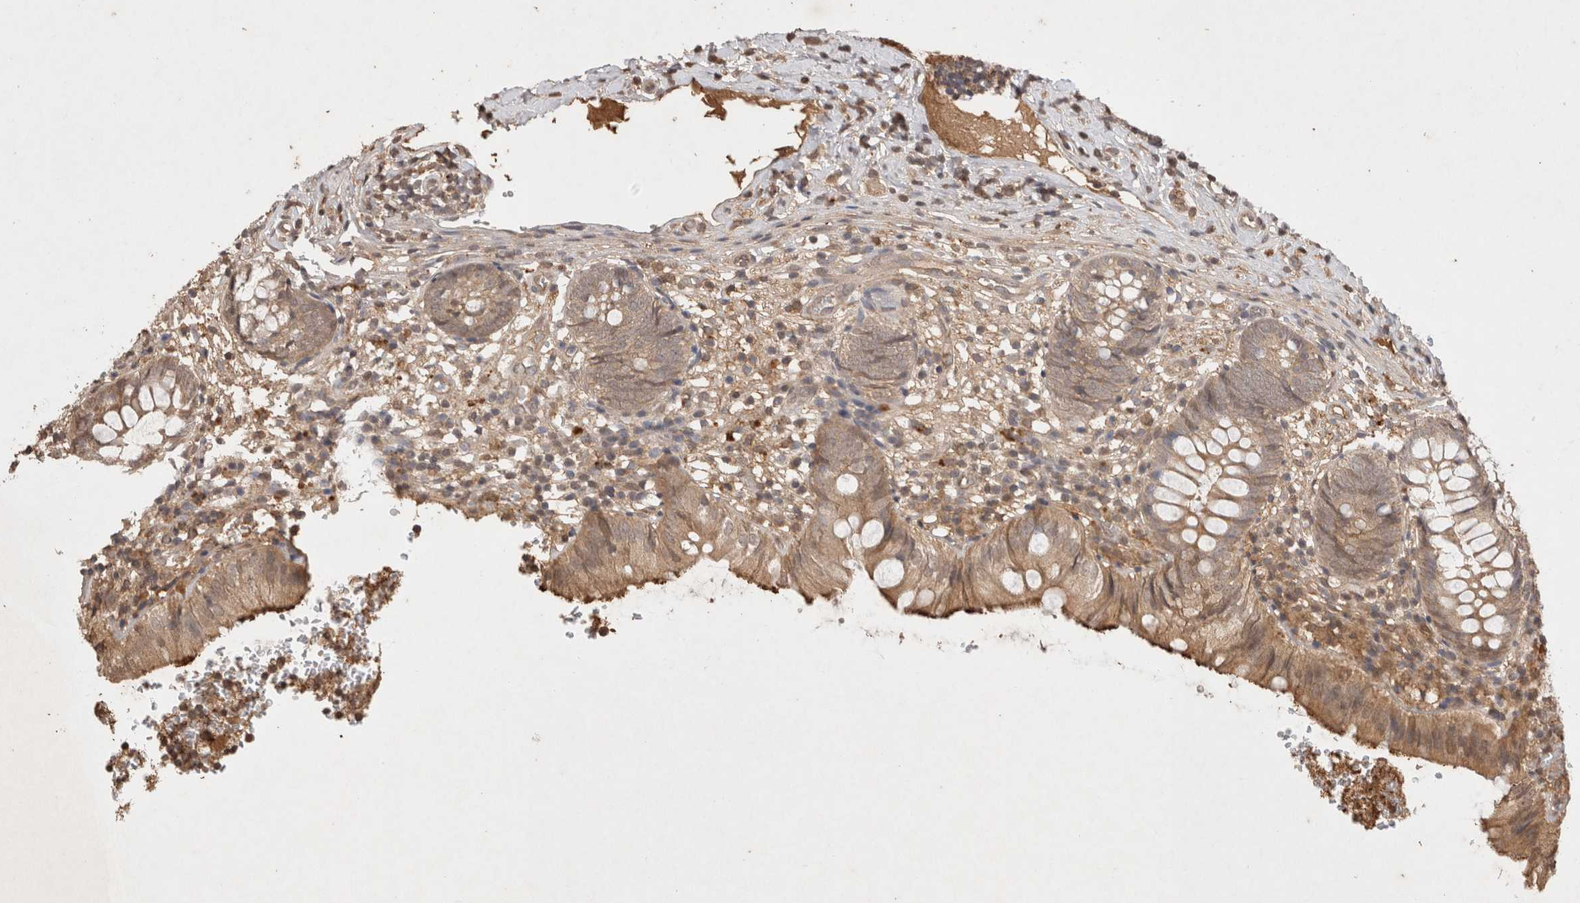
{"staining": {"intensity": "moderate", "quantity": ">75%", "location": "cytoplasmic/membranous"}, "tissue": "appendix", "cell_type": "Glandular cells", "image_type": "normal", "snomed": [{"axis": "morphology", "description": "Normal tissue, NOS"}, {"axis": "topography", "description": "Appendix"}], "caption": "The micrograph exhibits staining of unremarkable appendix, revealing moderate cytoplasmic/membranous protein staining (brown color) within glandular cells.", "gene": "PRMT3", "patient": {"sex": "male", "age": 8}}